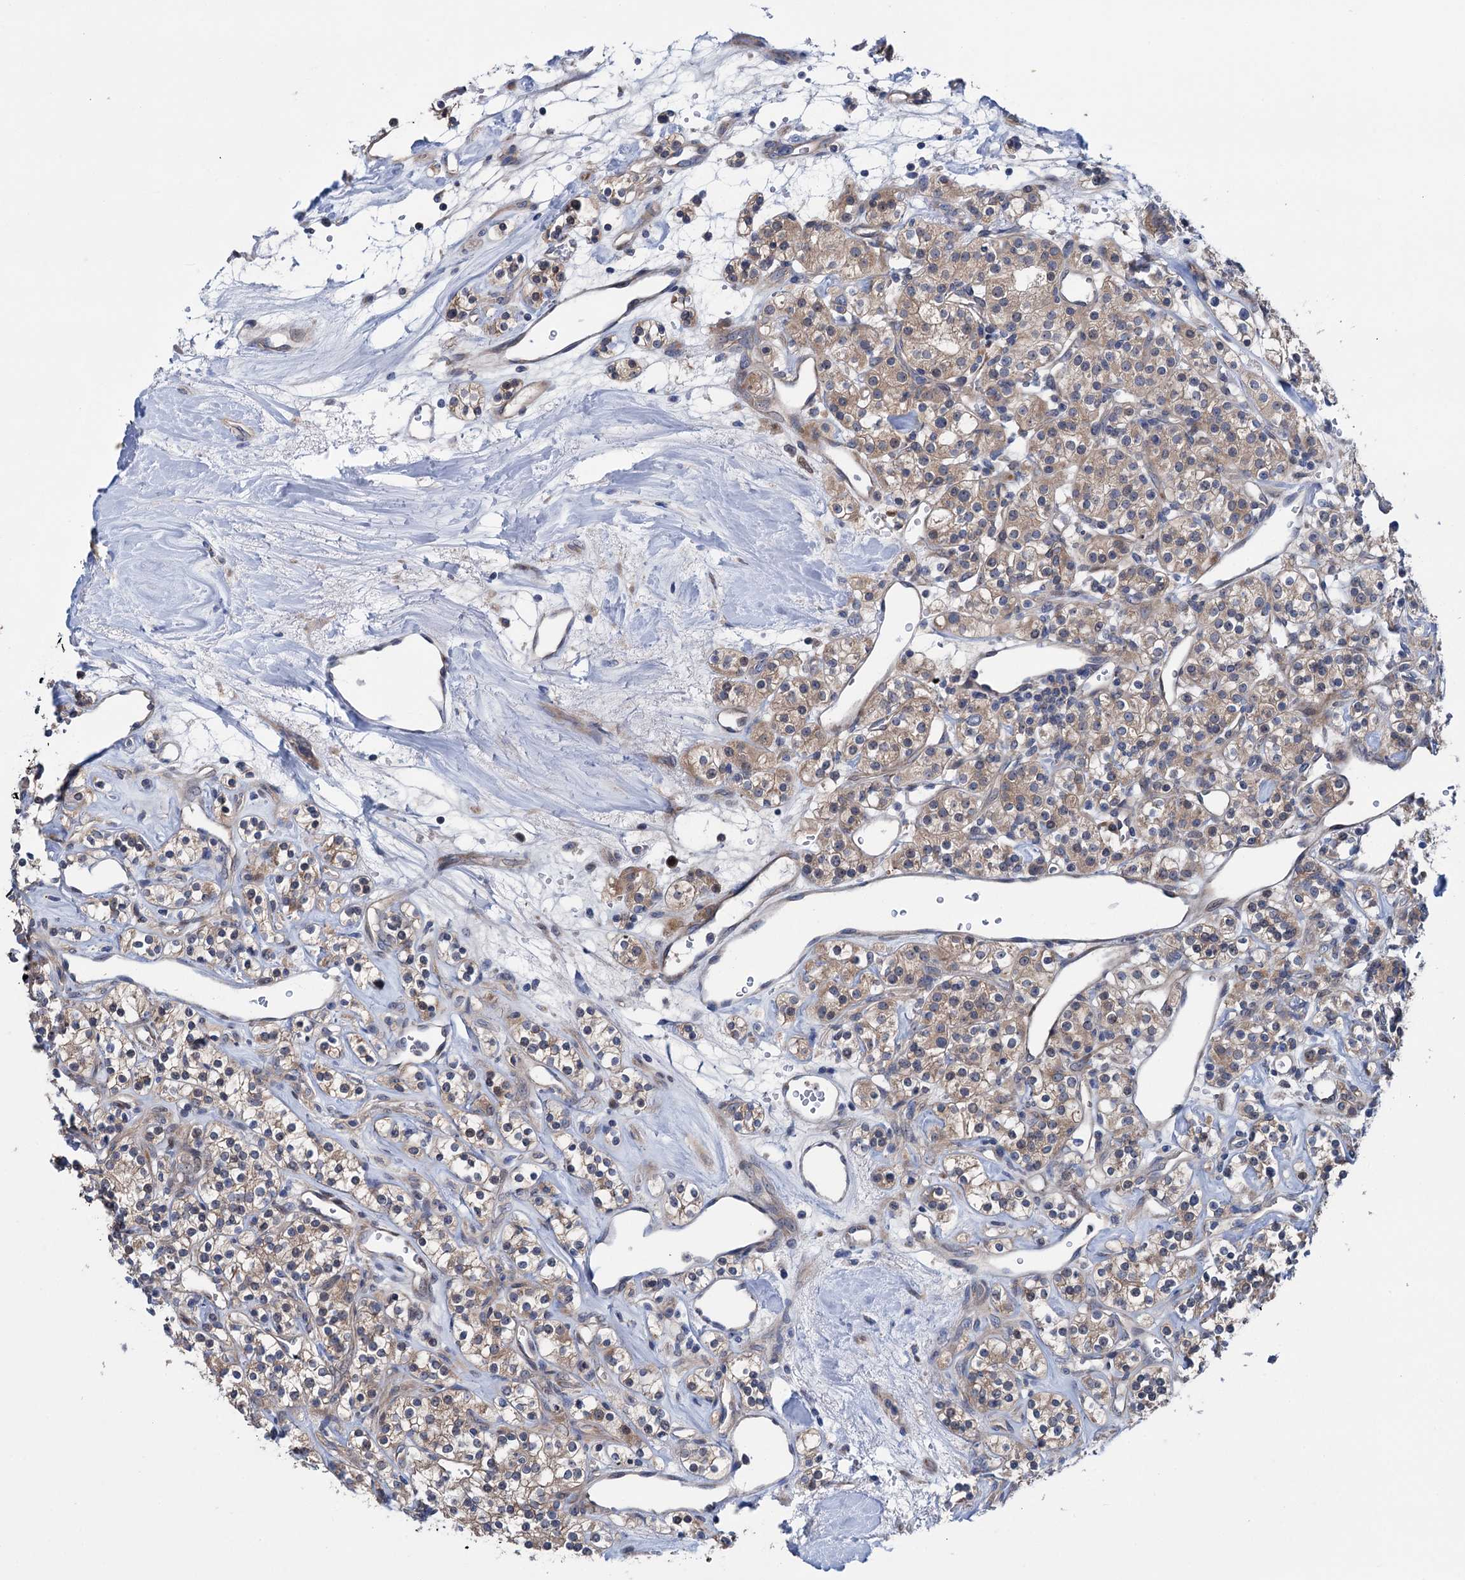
{"staining": {"intensity": "weak", "quantity": ">75%", "location": "cytoplasmic/membranous"}, "tissue": "renal cancer", "cell_type": "Tumor cells", "image_type": "cancer", "snomed": [{"axis": "morphology", "description": "Adenocarcinoma, NOS"}, {"axis": "topography", "description": "Kidney"}], "caption": "Weak cytoplasmic/membranous positivity for a protein is identified in approximately >75% of tumor cells of renal cancer (adenocarcinoma) using immunohistochemistry (IHC).", "gene": "EYA4", "patient": {"sex": "male", "age": 77}}